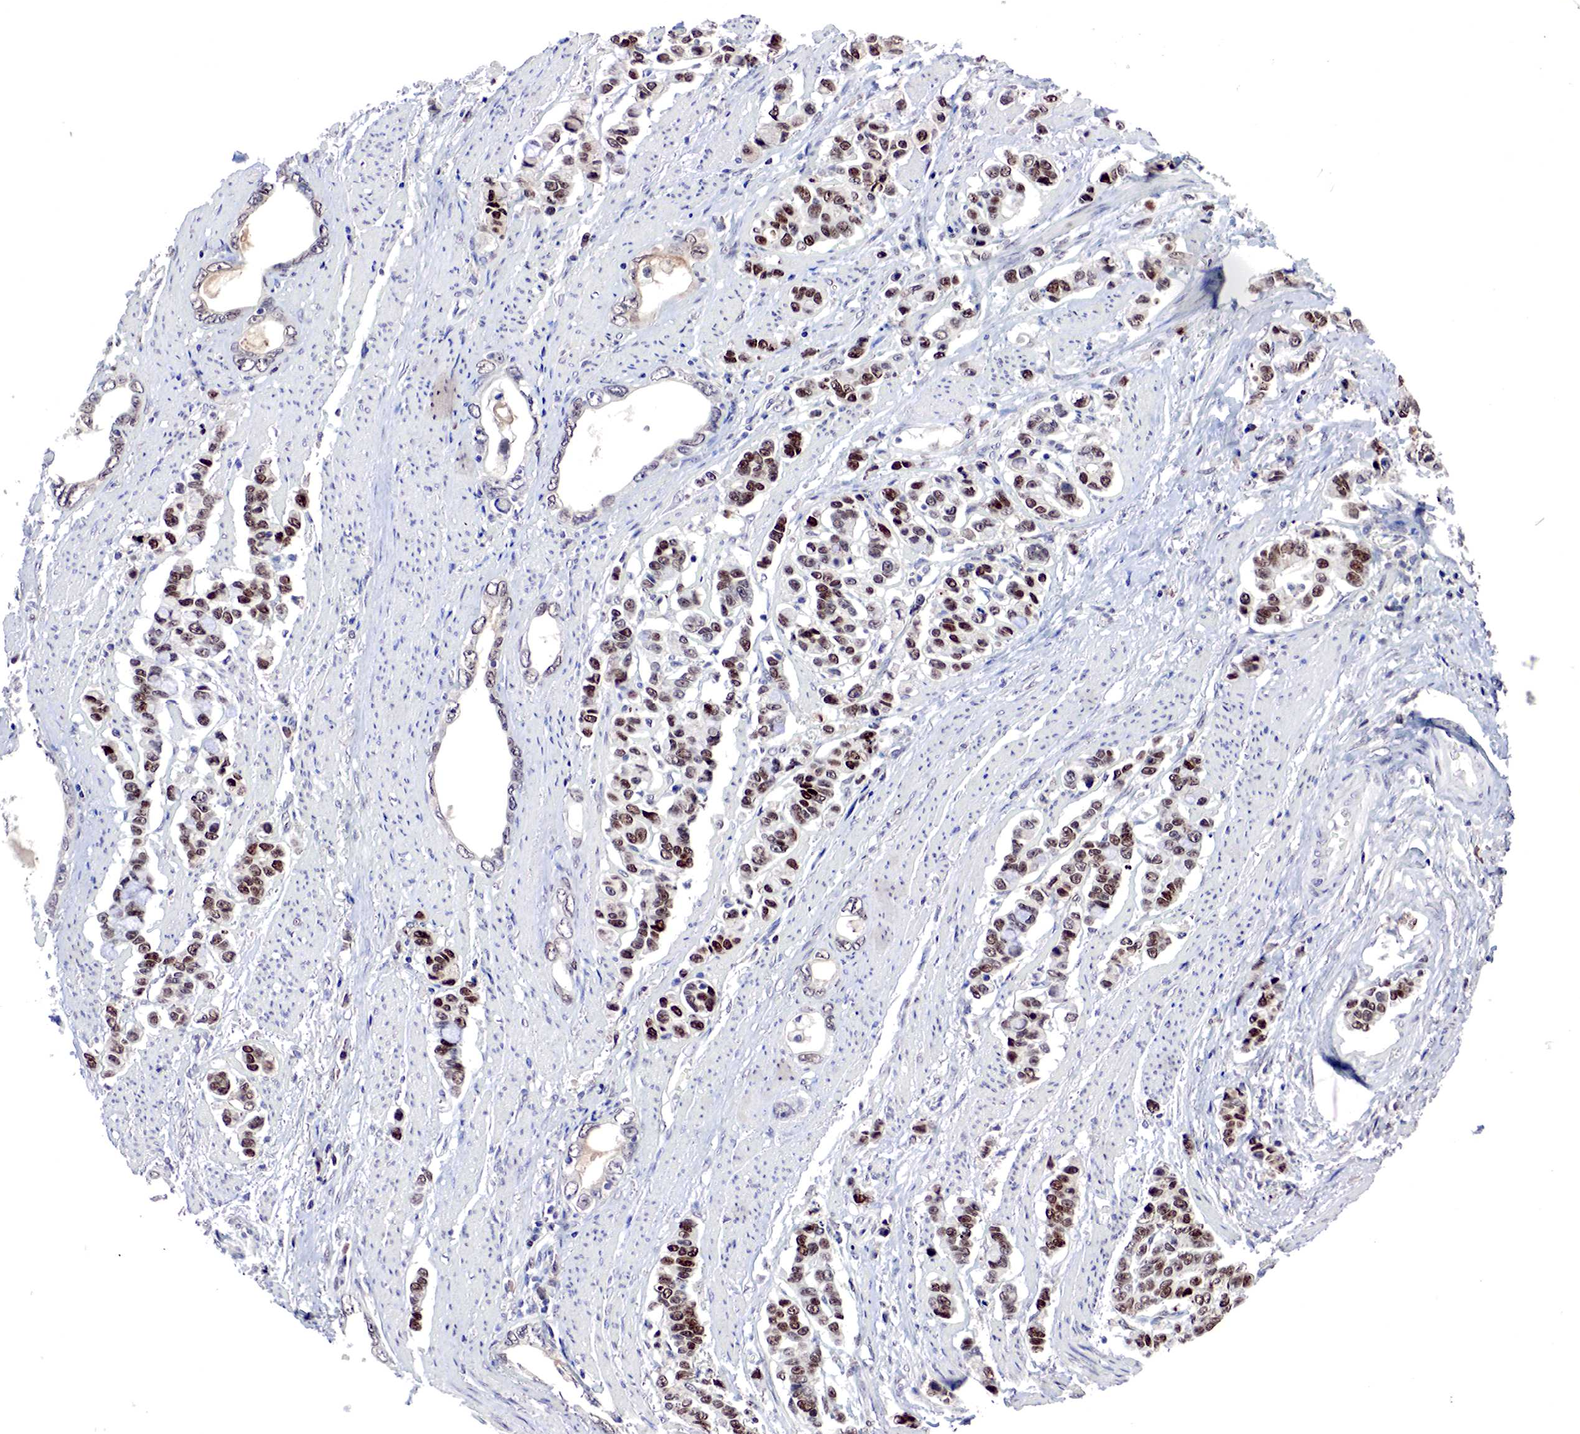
{"staining": {"intensity": "strong", "quantity": ">75%", "location": "nuclear"}, "tissue": "stomach cancer", "cell_type": "Tumor cells", "image_type": "cancer", "snomed": [{"axis": "morphology", "description": "Adenocarcinoma, NOS"}, {"axis": "topography", "description": "Stomach"}], "caption": "Brown immunohistochemical staining in adenocarcinoma (stomach) exhibits strong nuclear expression in approximately >75% of tumor cells.", "gene": "DACH2", "patient": {"sex": "male", "age": 78}}